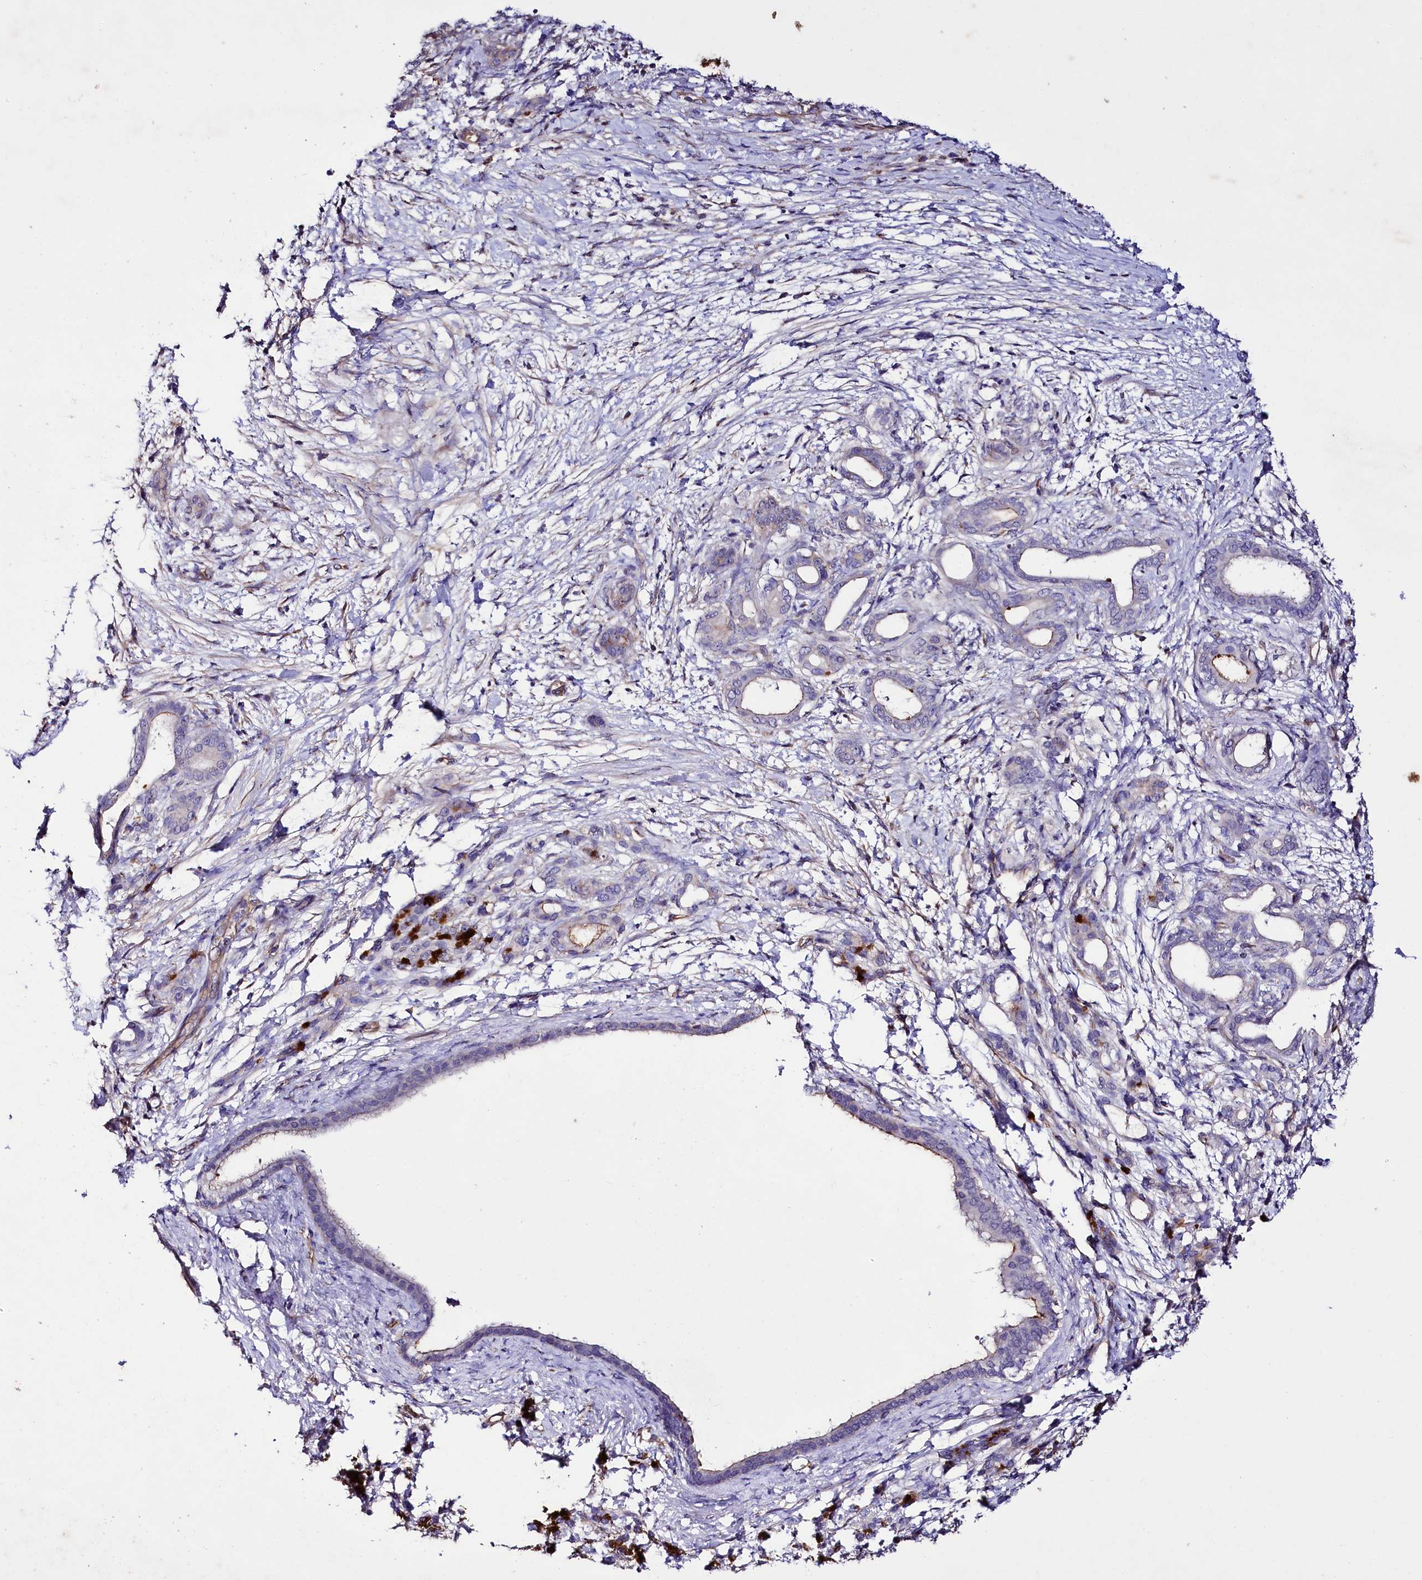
{"staining": {"intensity": "moderate", "quantity": "<25%", "location": "cytoplasmic/membranous"}, "tissue": "pancreatic cancer", "cell_type": "Tumor cells", "image_type": "cancer", "snomed": [{"axis": "morphology", "description": "Adenocarcinoma, NOS"}, {"axis": "topography", "description": "Pancreas"}], "caption": "Protein staining shows moderate cytoplasmic/membranous positivity in approximately <25% of tumor cells in adenocarcinoma (pancreatic). (brown staining indicates protein expression, while blue staining denotes nuclei).", "gene": "SLC7A1", "patient": {"sex": "female", "age": 55}}